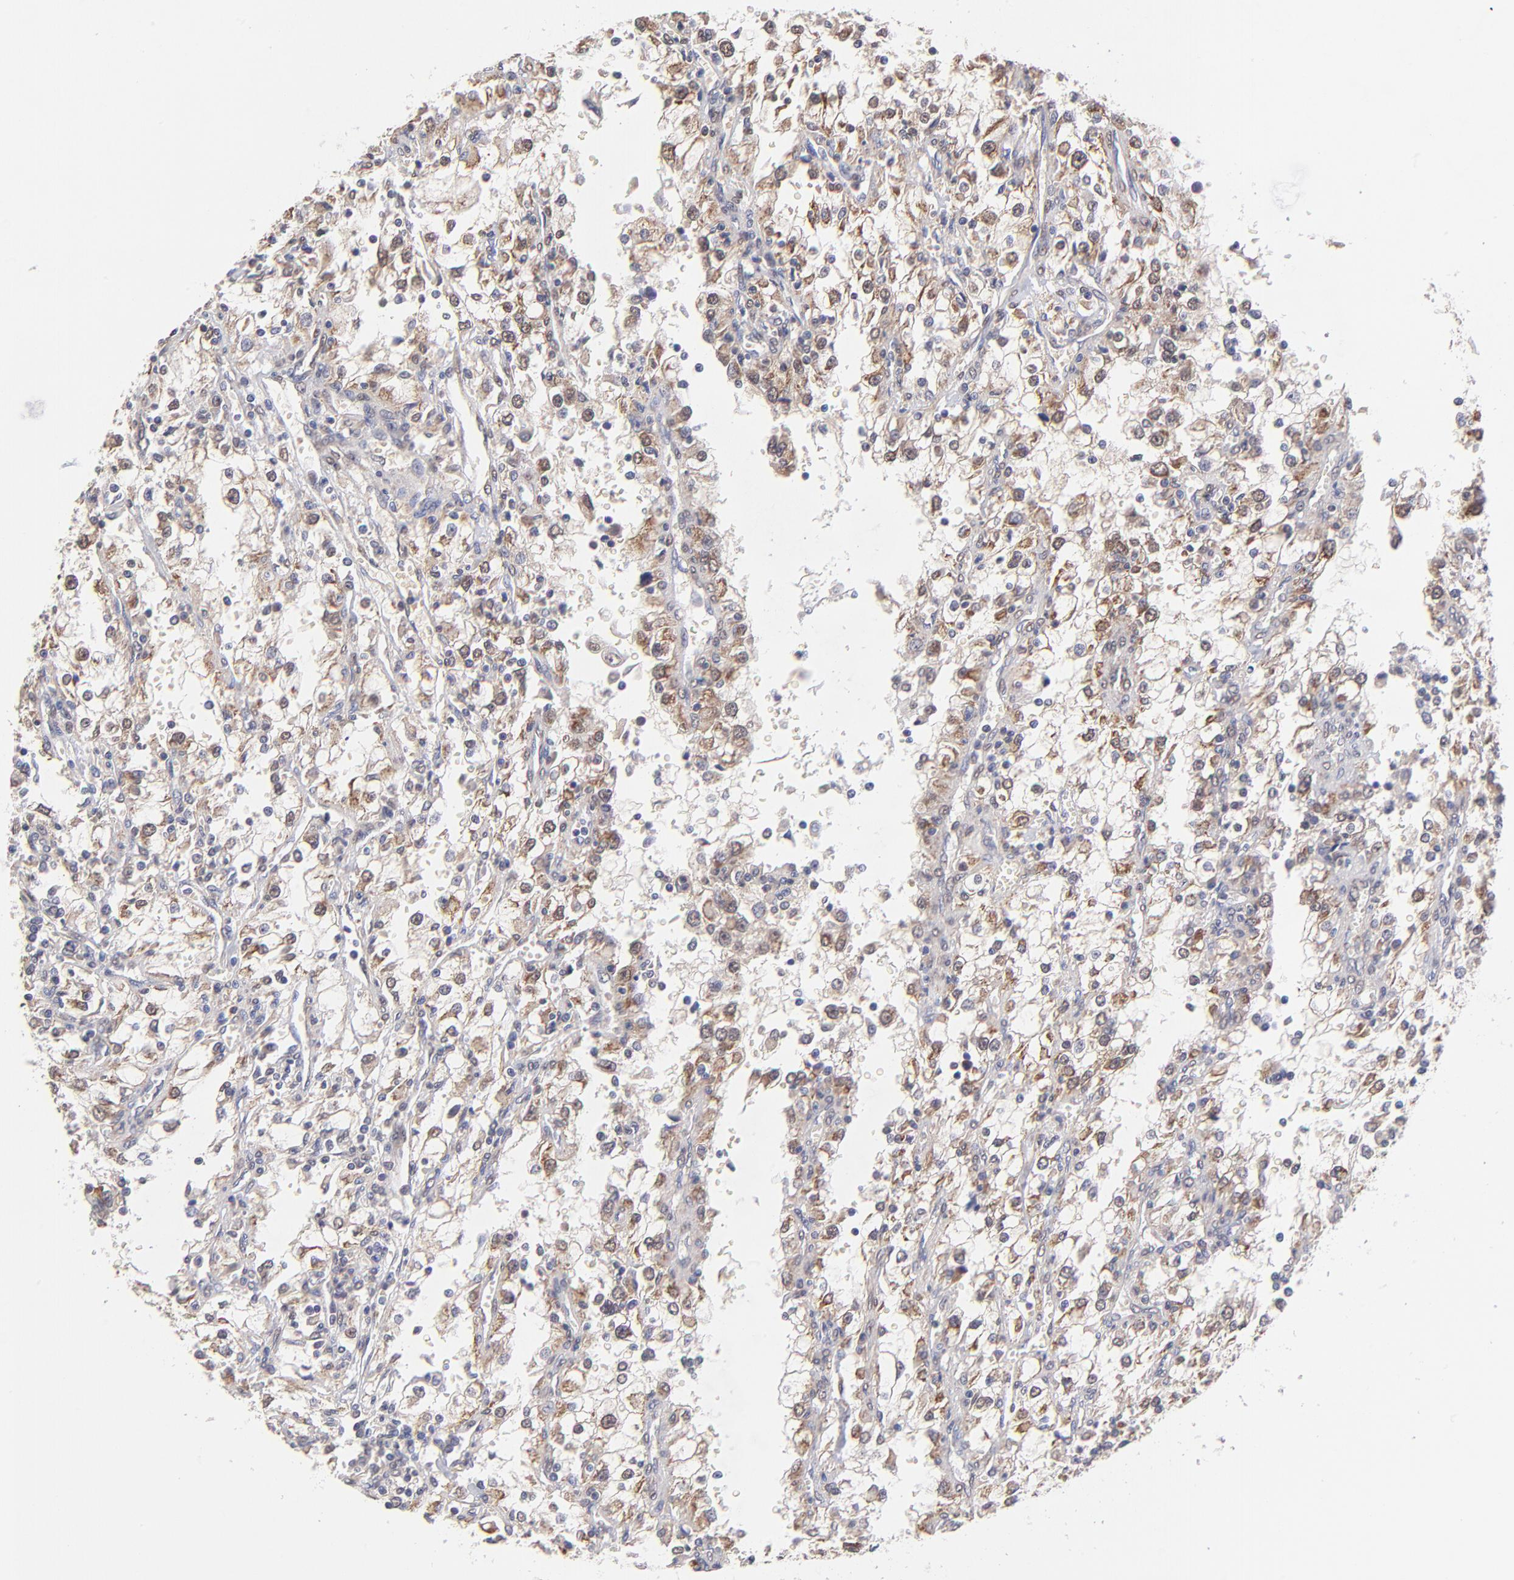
{"staining": {"intensity": "moderate", "quantity": "25%-75%", "location": "cytoplasmic/membranous"}, "tissue": "renal cancer", "cell_type": "Tumor cells", "image_type": "cancer", "snomed": [{"axis": "morphology", "description": "Adenocarcinoma, NOS"}, {"axis": "topography", "description": "Kidney"}], "caption": "IHC histopathology image of human renal cancer (adenocarcinoma) stained for a protein (brown), which shows medium levels of moderate cytoplasmic/membranous staining in about 25%-75% of tumor cells.", "gene": "UBE2H", "patient": {"sex": "female", "age": 52}}